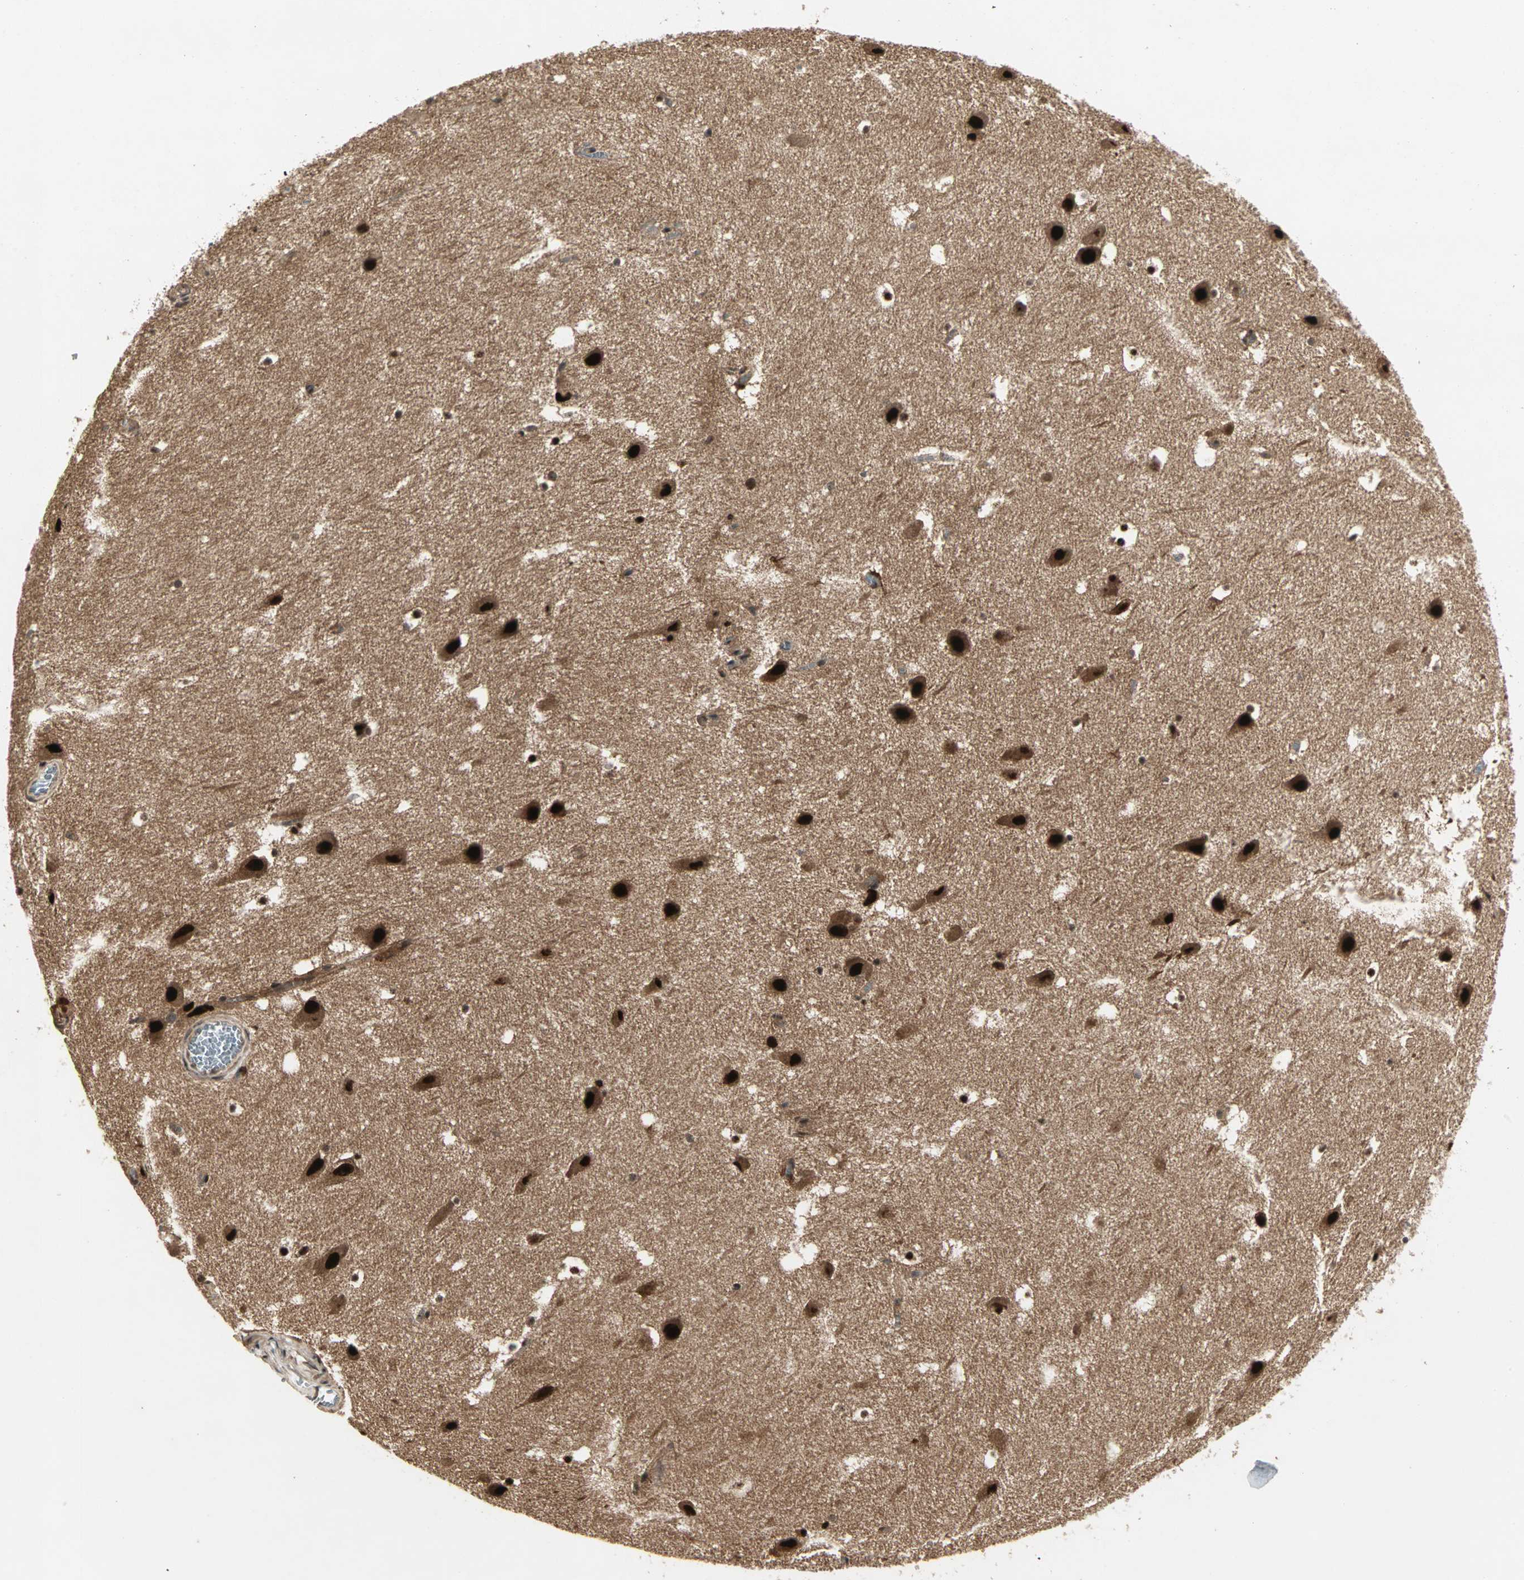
{"staining": {"intensity": "strong", "quantity": ">75%", "location": "nuclear"}, "tissue": "hippocampus", "cell_type": "Glial cells", "image_type": "normal", "snomed": [{"axis": "morphology", "description": "Normal tissue, NOS"}, {"axis": "topography", "description": "Hippocampus"}], "caption": "DAB (3,3'-diaminobenzidine) immunohistochemical staining of normal hippocampus shows strong nuclear protein staining in approximately >75% of glial cells.", "gene": "CSNK2B", "patient": {"sex": "male", "age": 45}}